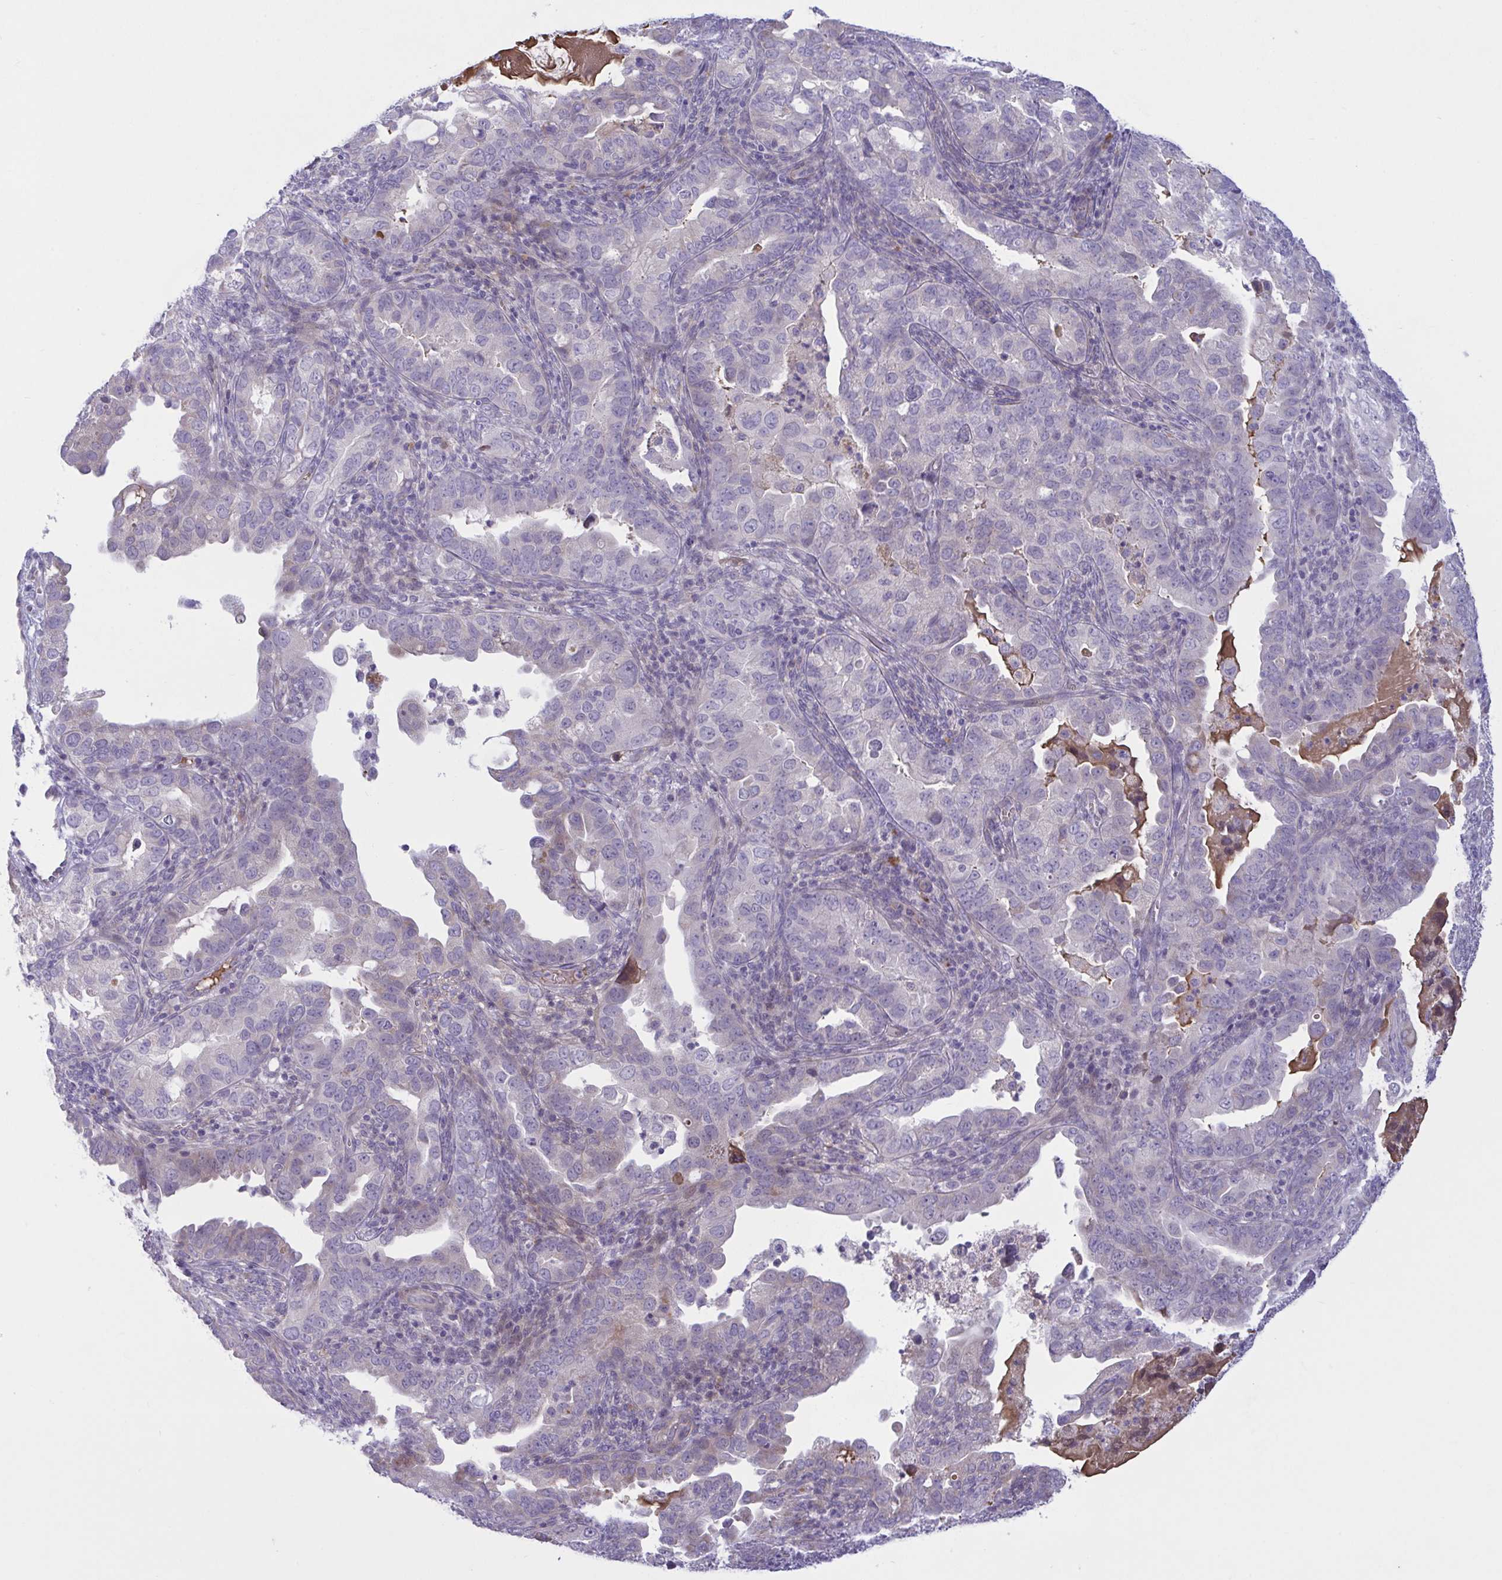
{"staining": {"intensity": "negative", "quantity": "none", "location": "none"}, "tissue": "endometrial cancer", "cell_type": "Tumor cells", "image_type": "cancer", "snomed": [{"axis": "morphology", "description": "Adenocarcinoma, NOS"}, {"axis": "topography", "description": "Endometrium"}], "caption": "This is an immunohistochemistry (IHC) photomicrograph of endometrial cancer. There is no expression in tumor cells.", "gene": "VWC2", "patient": {"sex": "female", "age": 57}}